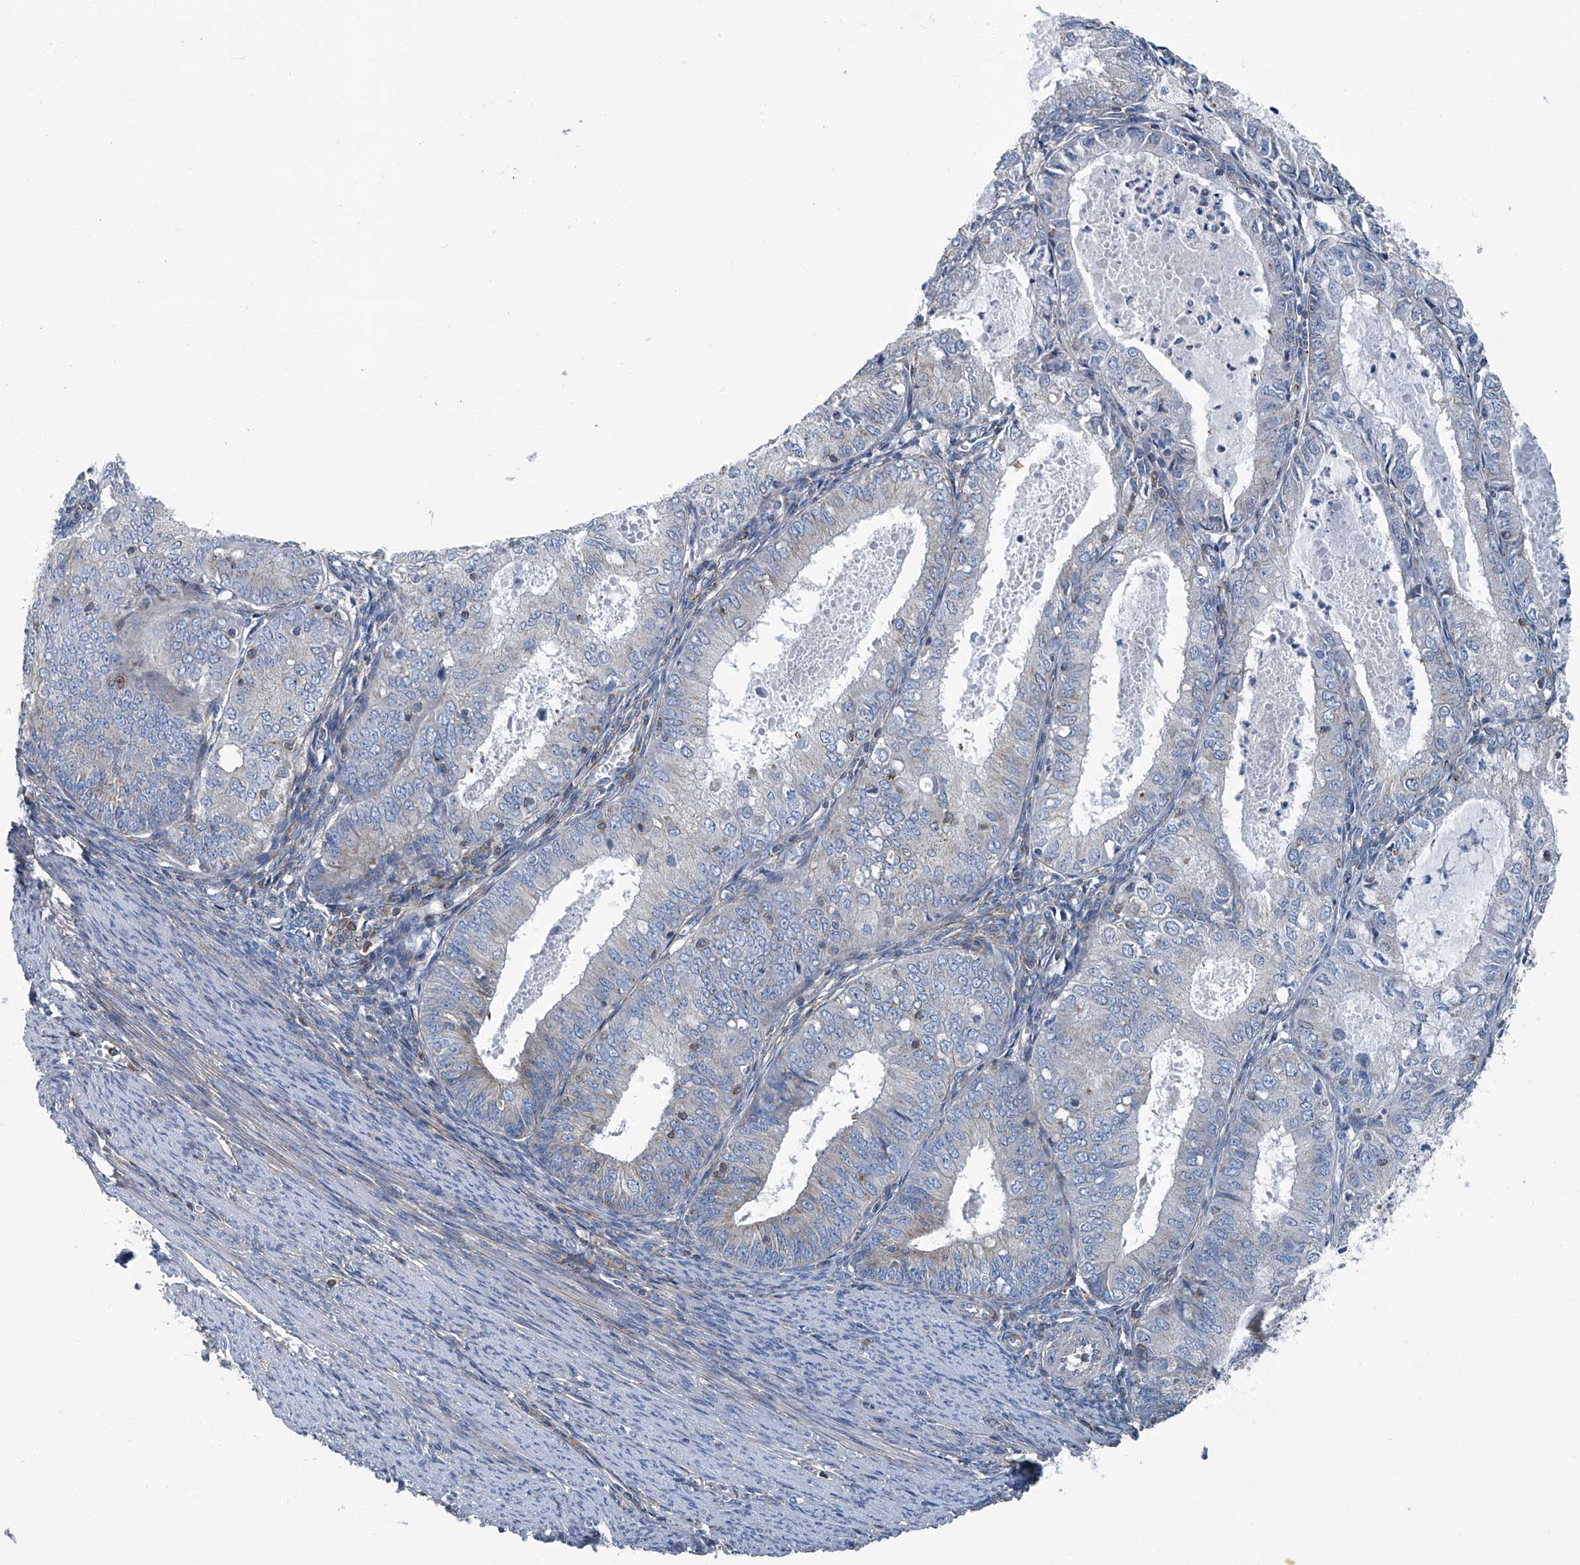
{"staining": {"intensity": "negative", "quantity": "none", "location": "none"}, "tissue": "endometrial cancer", "cell_type": "Tumor cells", "image_type": "cancer", "snomed": [{"axis": "morphology", "description": "Adenocarcinoma, NOS"}, {"axis": "topography", "description": "Endometrium"}], "caption": "Immunohistochemical staining of endometrial cancer (adenocarcinoma) reveals no significant expression in tumor cells.", "gene": "SEPTIN7", "patient": {"sex": "female", "age": 57}}